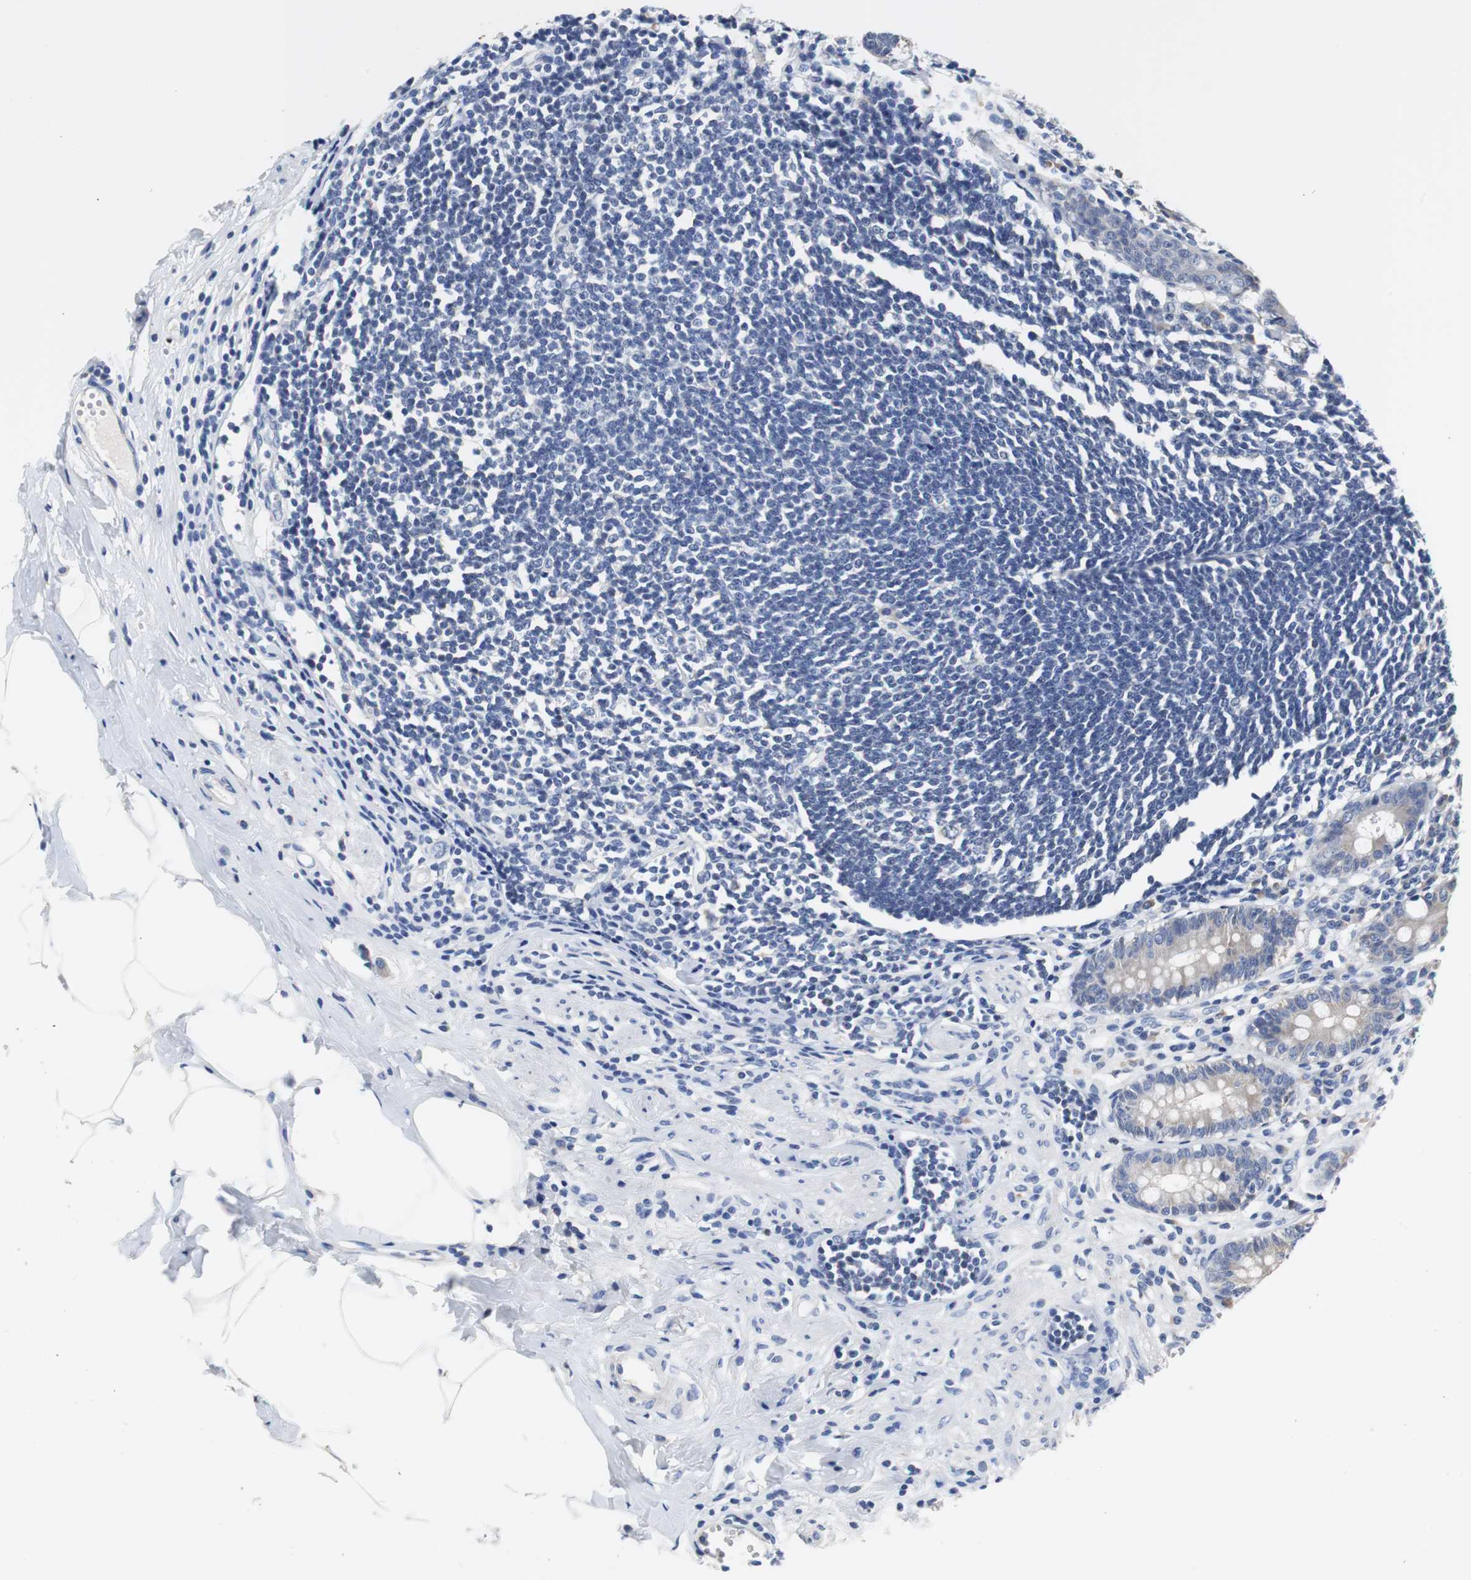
{"staining": {"intensity": "weak", "quantity": ">75%", "location": "cytoplasmic/membranous"}, "tissue": "appendix", "cell_type": "Glandular cells", "image_type": "normal", "snomed": [{"axis": "morphology", "description": "Normal tissue, NOS"}, {"axis": "topography", "description": "Appendix"}], "caption": "Normal appendix shows weak cytoplasmic/membranous positivity in about >75% of glandular cells.", "gene": "PCK1", "patient": {"sex": "female", "age": 50}}